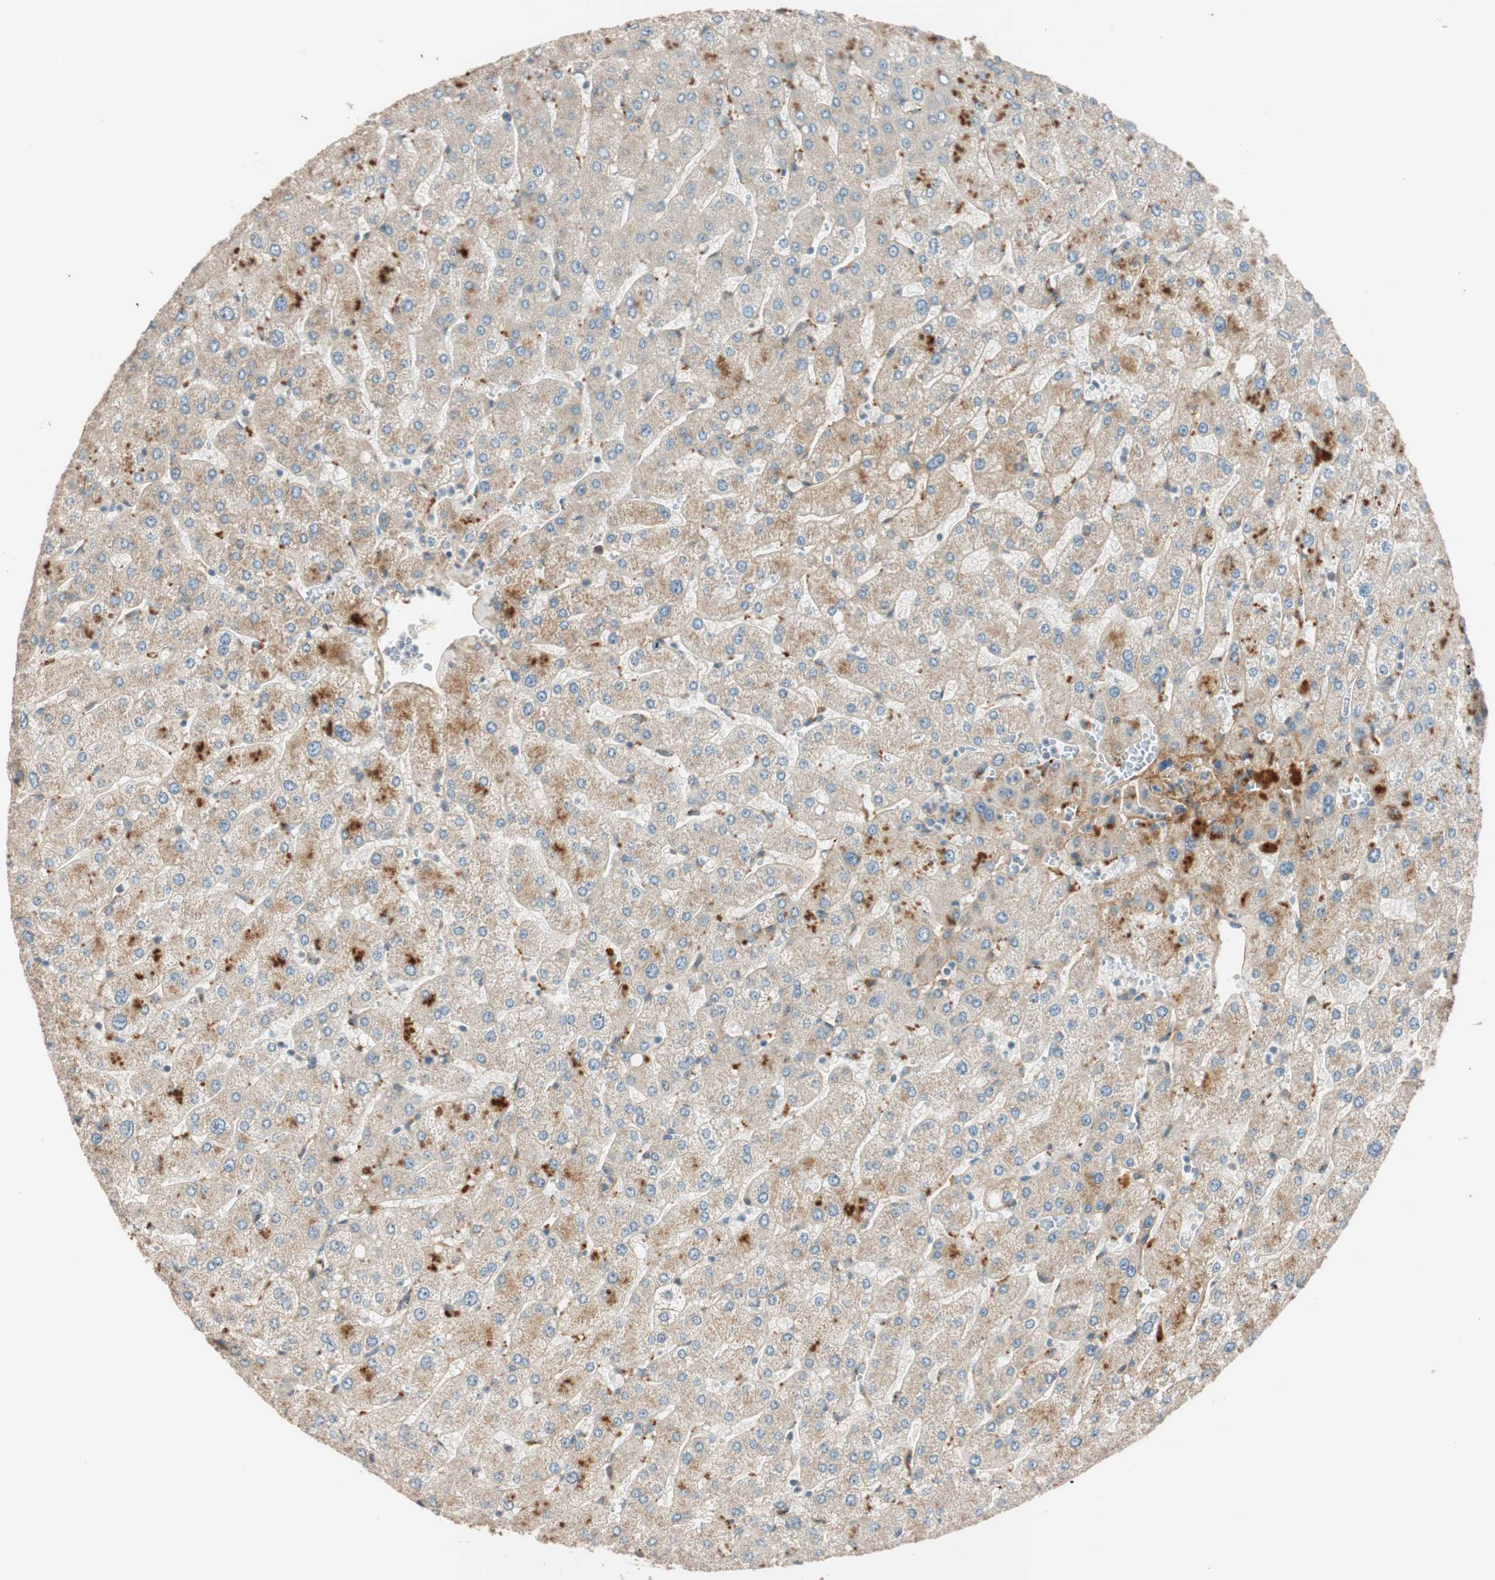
{"staining": {"intensity": "weak", "quantity": ">75%", "location": "cytoplasmic/membranous"}, "tissue": "liver", "cell_type": "Cholangiocytes", "image_type": "normal", "snomed": [{"axis": "morphology", "description": "Normal tissue, NOS"}, {"axis": "topography", "description": "Liver"}], "caption": "This image displays immunohistochemistry (IHC) staining of benign liver, with low weak cytoplasmic/membranous staining in approximately >75% of cholangiocytes.", "gene": "EPHA6", "patient": {"sex": "male", "age": 55}}